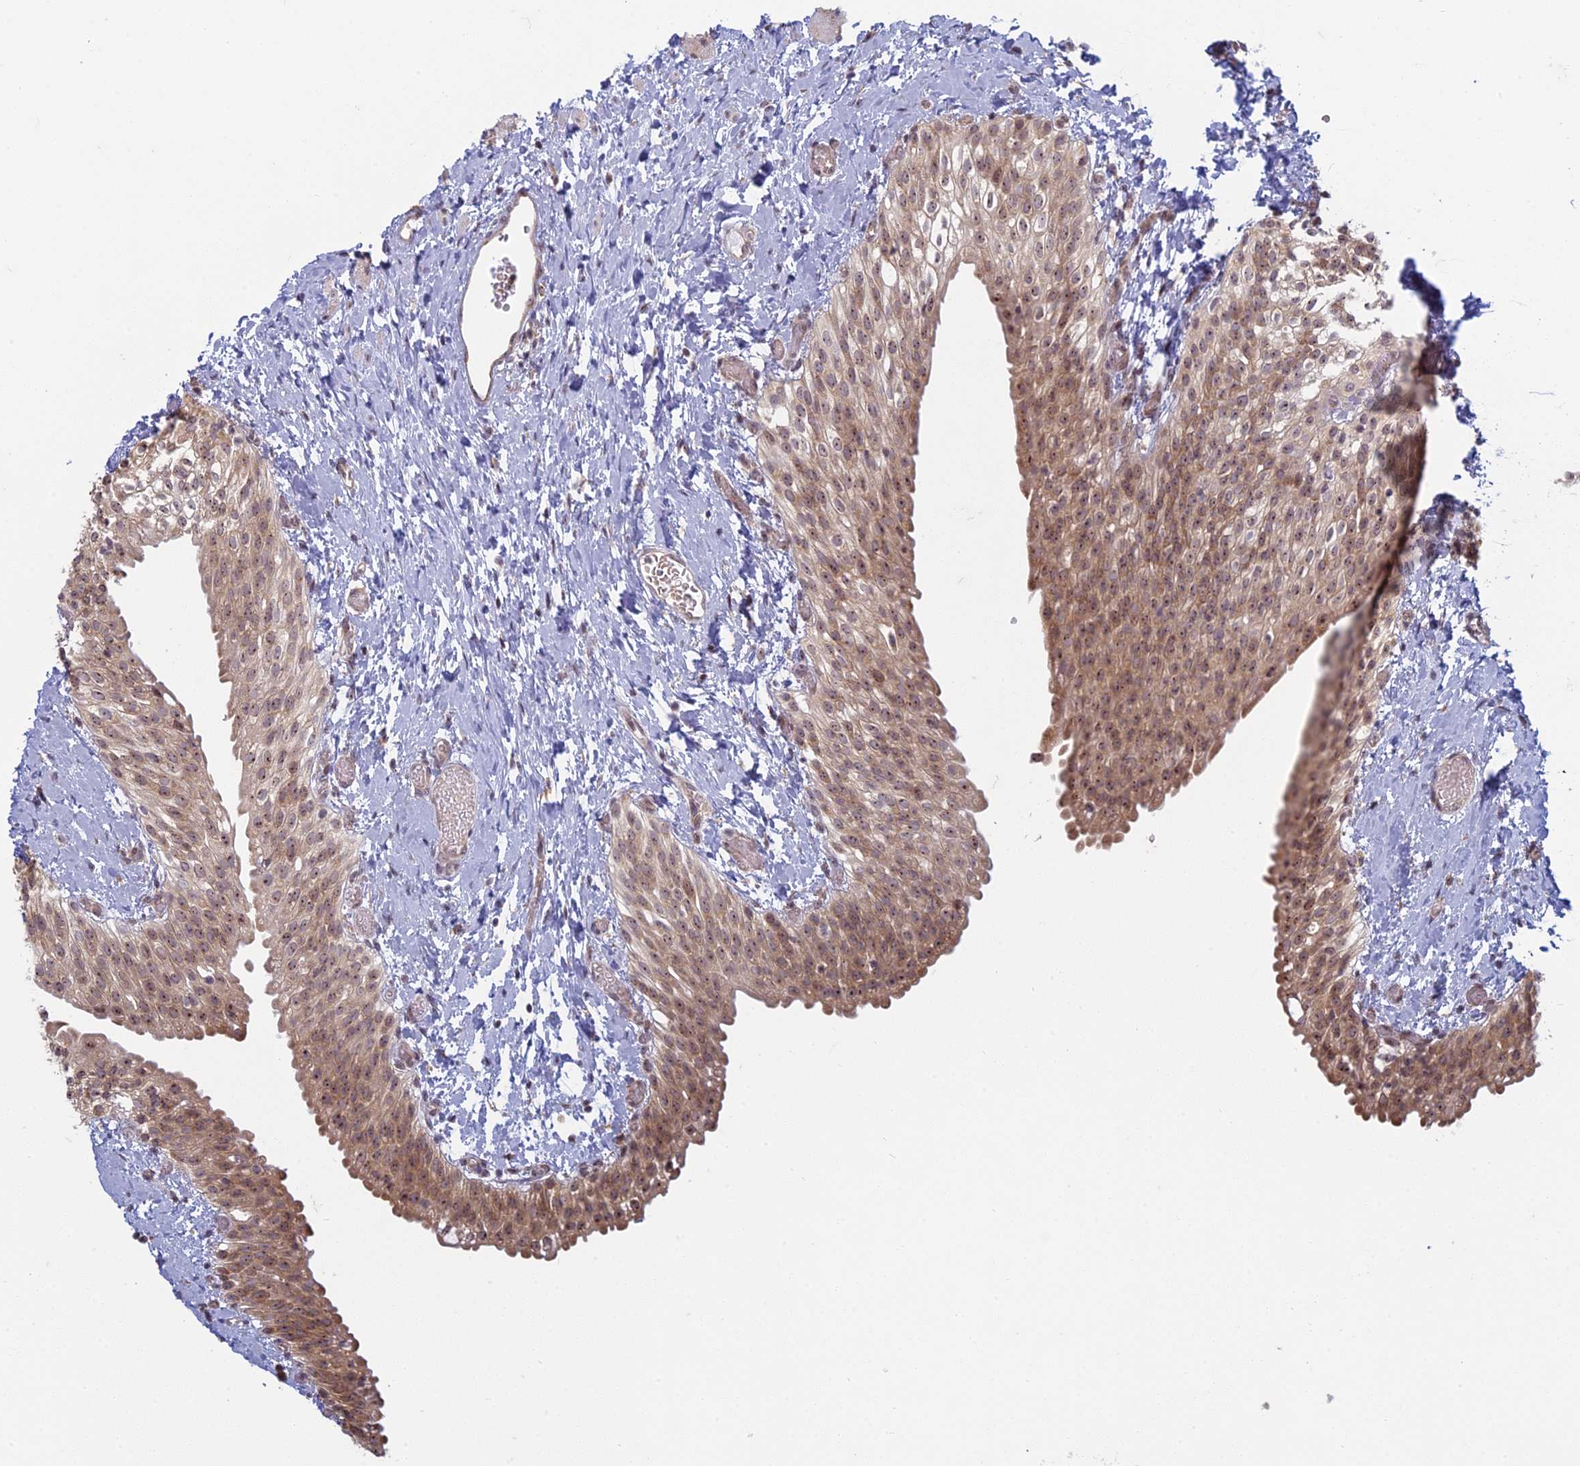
{"staining": {"intensity": "moderate", "quantity": ">75%", "location": "cytoplasmic/membranous,nuclear"}, "tissue": "urinary bladder", "cell_type": "Urothelial cells", "image_type": "normal", "snomed": [{"axis": "morphology", "description": "Normal tissue, NOS"}, {"axis": "topography", "description": "Urinary bladder"}], "caption": "This photomicrograph displays immunohistochemistry staining of normal urinary bladder, with medium moderate cytoplasmic/membranous,nuclear expression in approximately >75% of urothelial cells.", "gene": "RPS19BP1", "patient": {"sex": "male", "age": 1}}